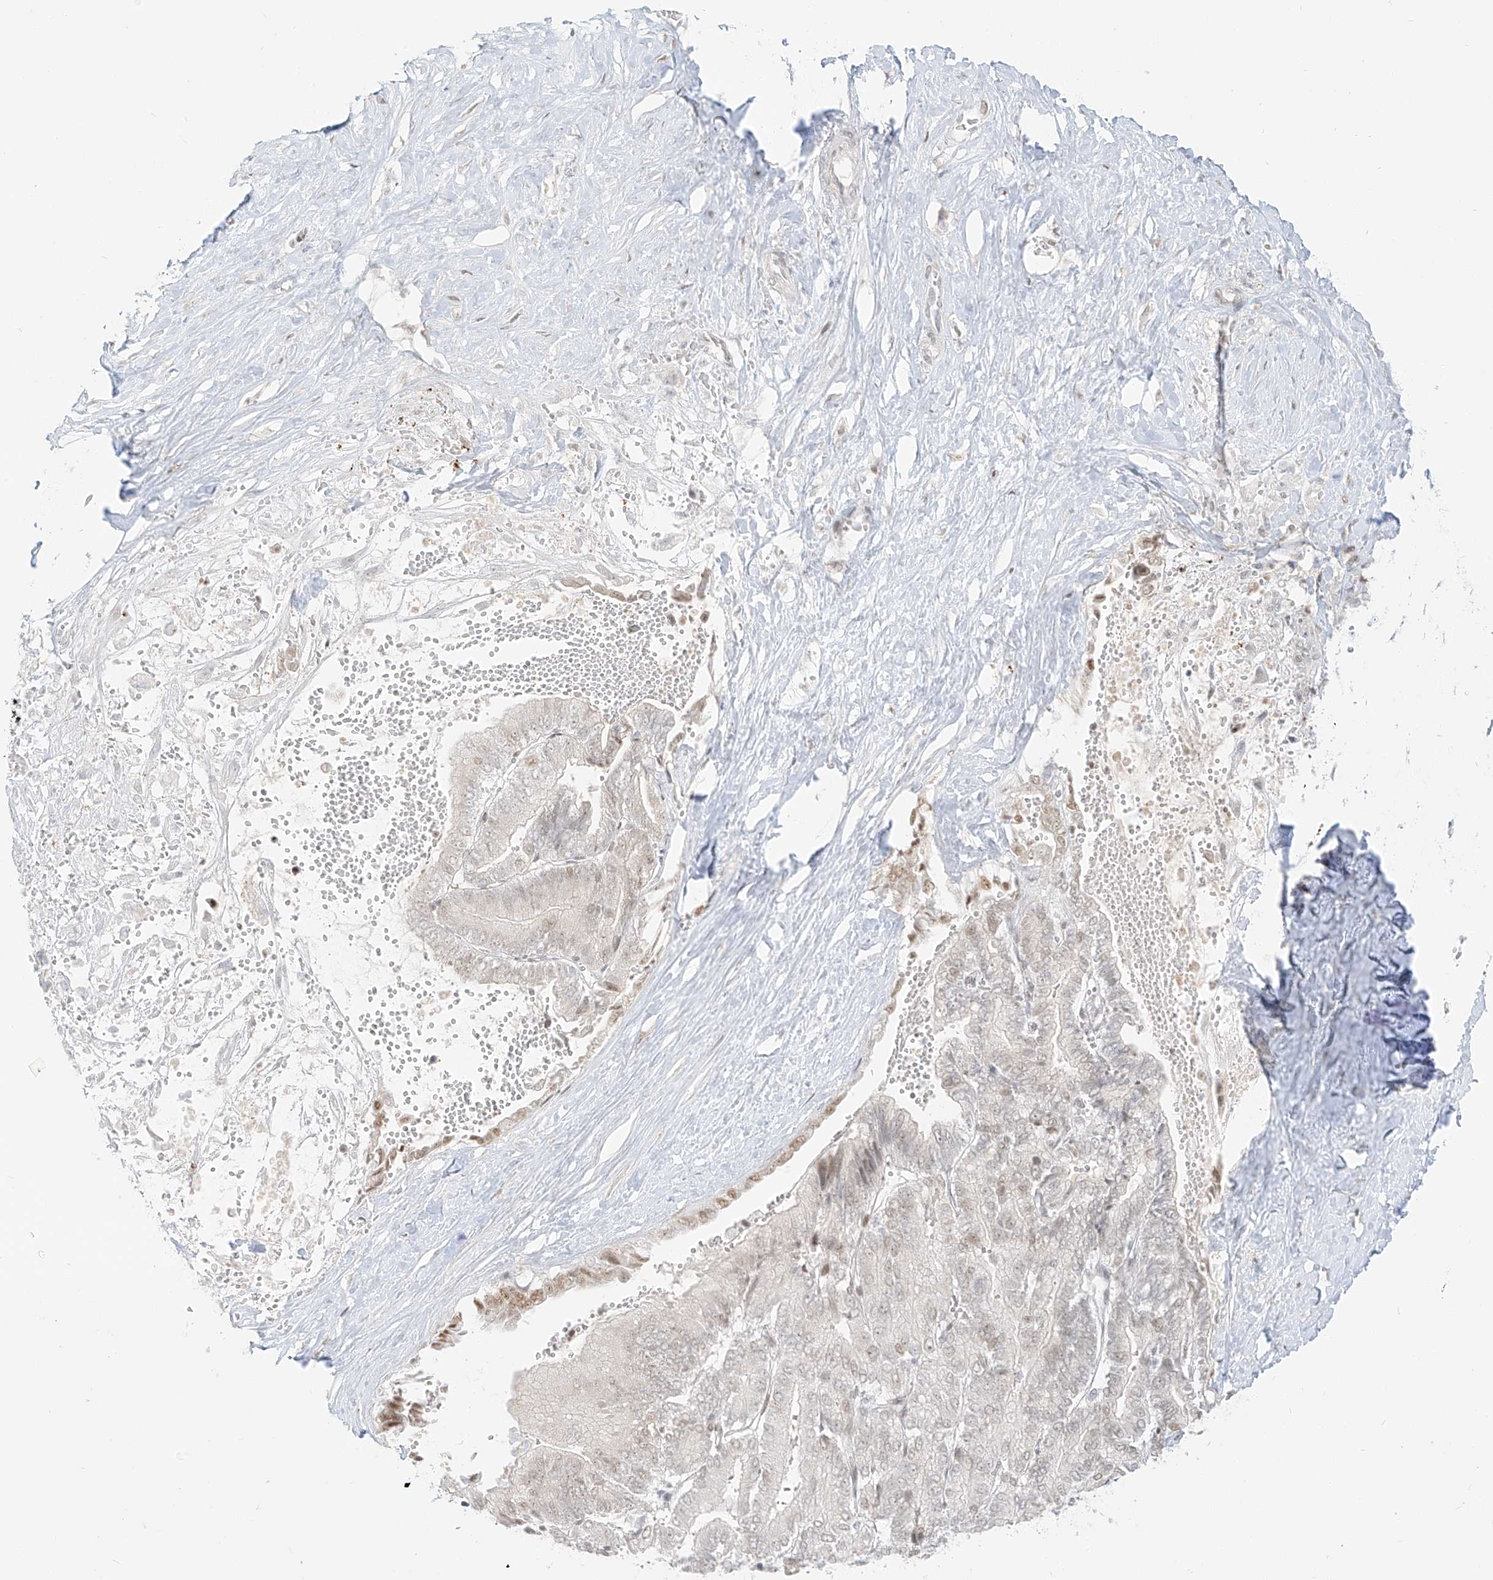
{"staining": {"intensity": "weak", "quantity": "25%-75%", "location": "nuclear"}, "tissue": "liver cancer", "cell_type": "Tumor cells", "image_type": "cancer", "snomed": [{"axis": "morphology", "description": "Cholangiocarcinoma"}, {"axis": "topography", "description": "Liver"}], "caption": "Tumor cells reveal weak nuclear positivity in approximately 25%-75% of cells in cholangiocarcinoma (liver).", "gene": "ZNF774", "patient": {"sex": "female", "age": 75}}